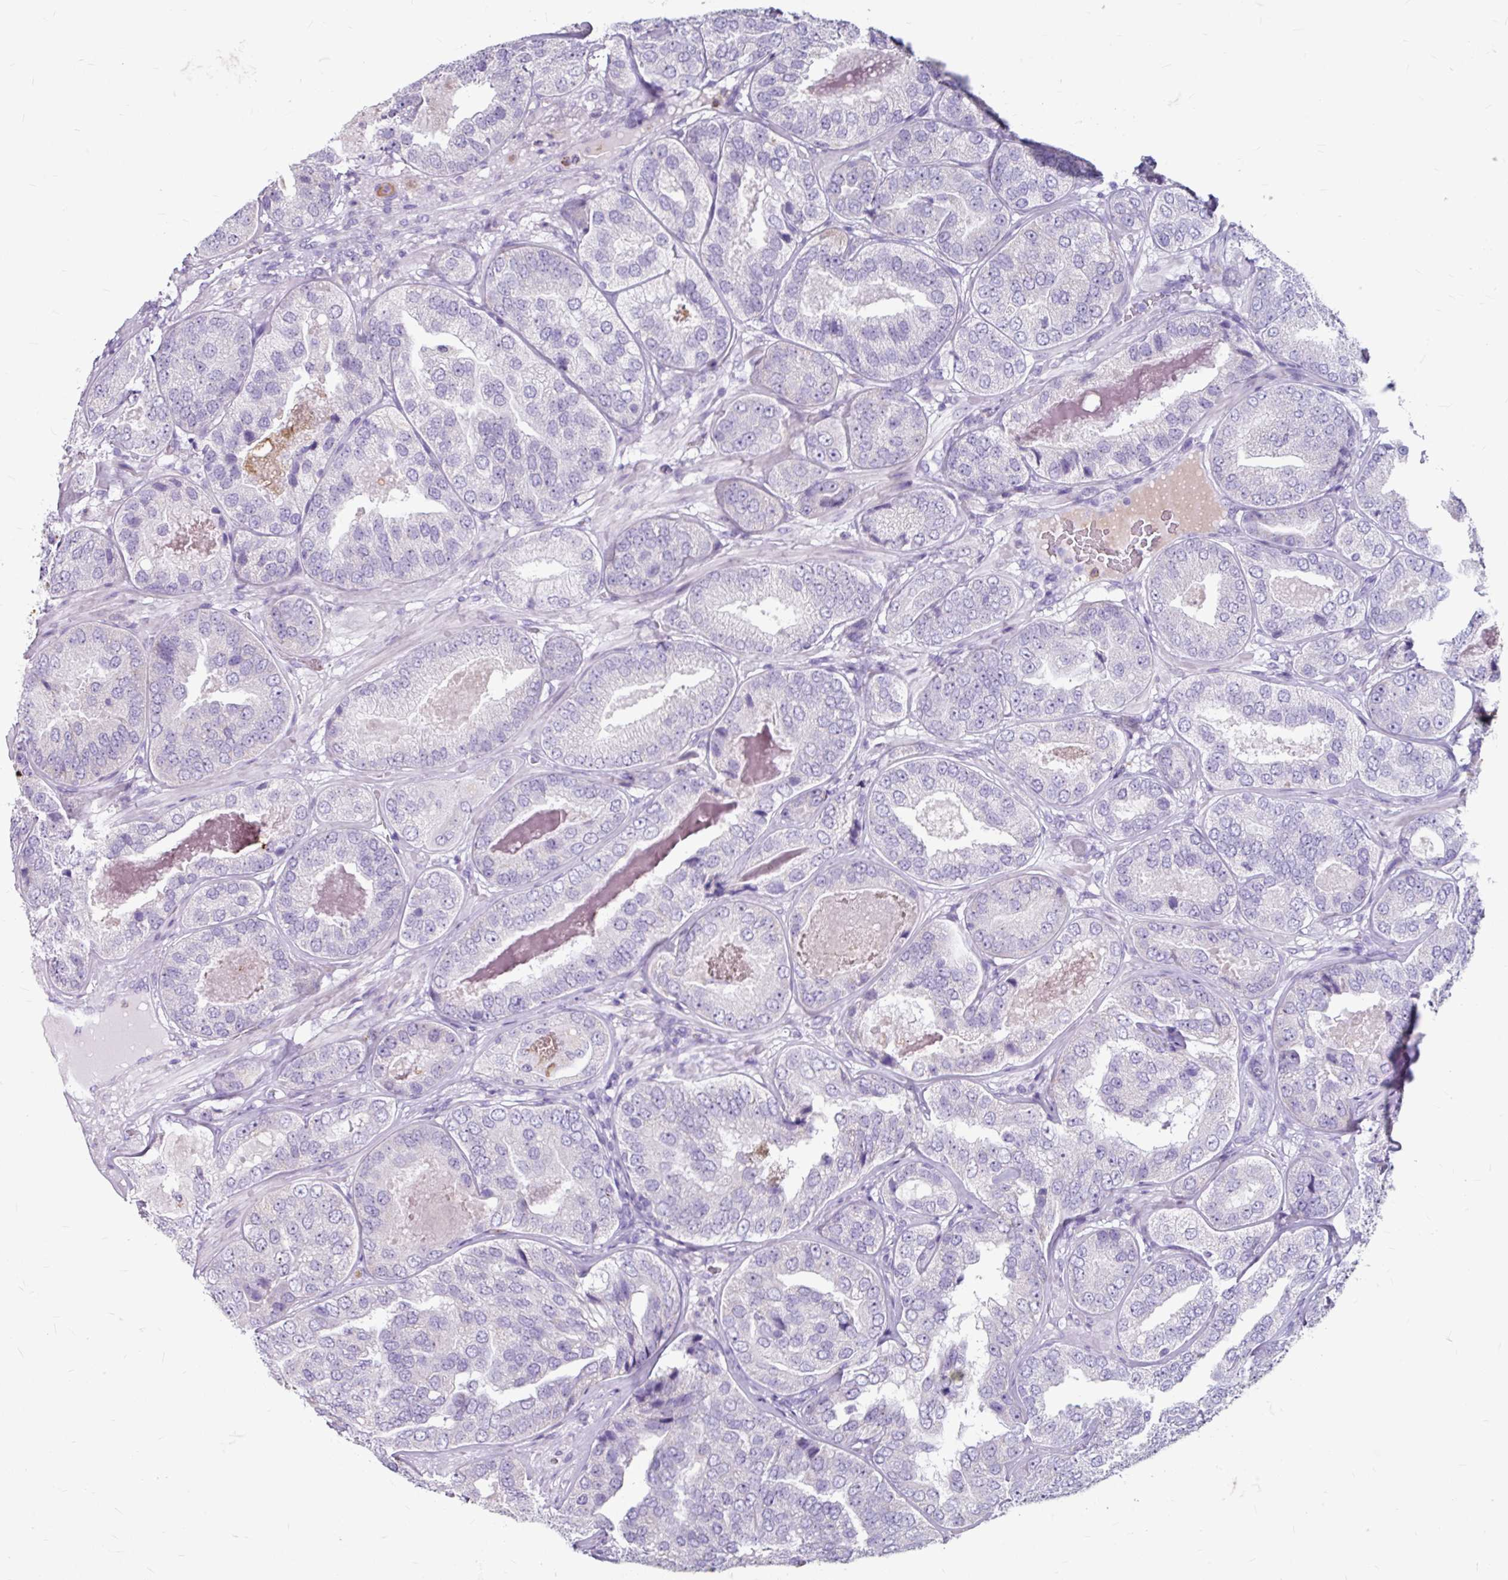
{"staining": {"intensity": "negative", "quantity": "none", "location": "none"}, "tissue": "prostate cancer", "cell_type": "Tumor cells", "image_type": "cancer", "snomed": [{"axis": "morphology", "description": "Adenocarcinoma, High grade"}, {"axis": "topography", "description": "Prostate"}], "caption": "The immunohistochemistry (IHC) photomicrograph has no significant staining in tumor cells of prostate cancer tissue.", "gene": "ANKRD1", "patient": {"sex": "male", "age": 63}}